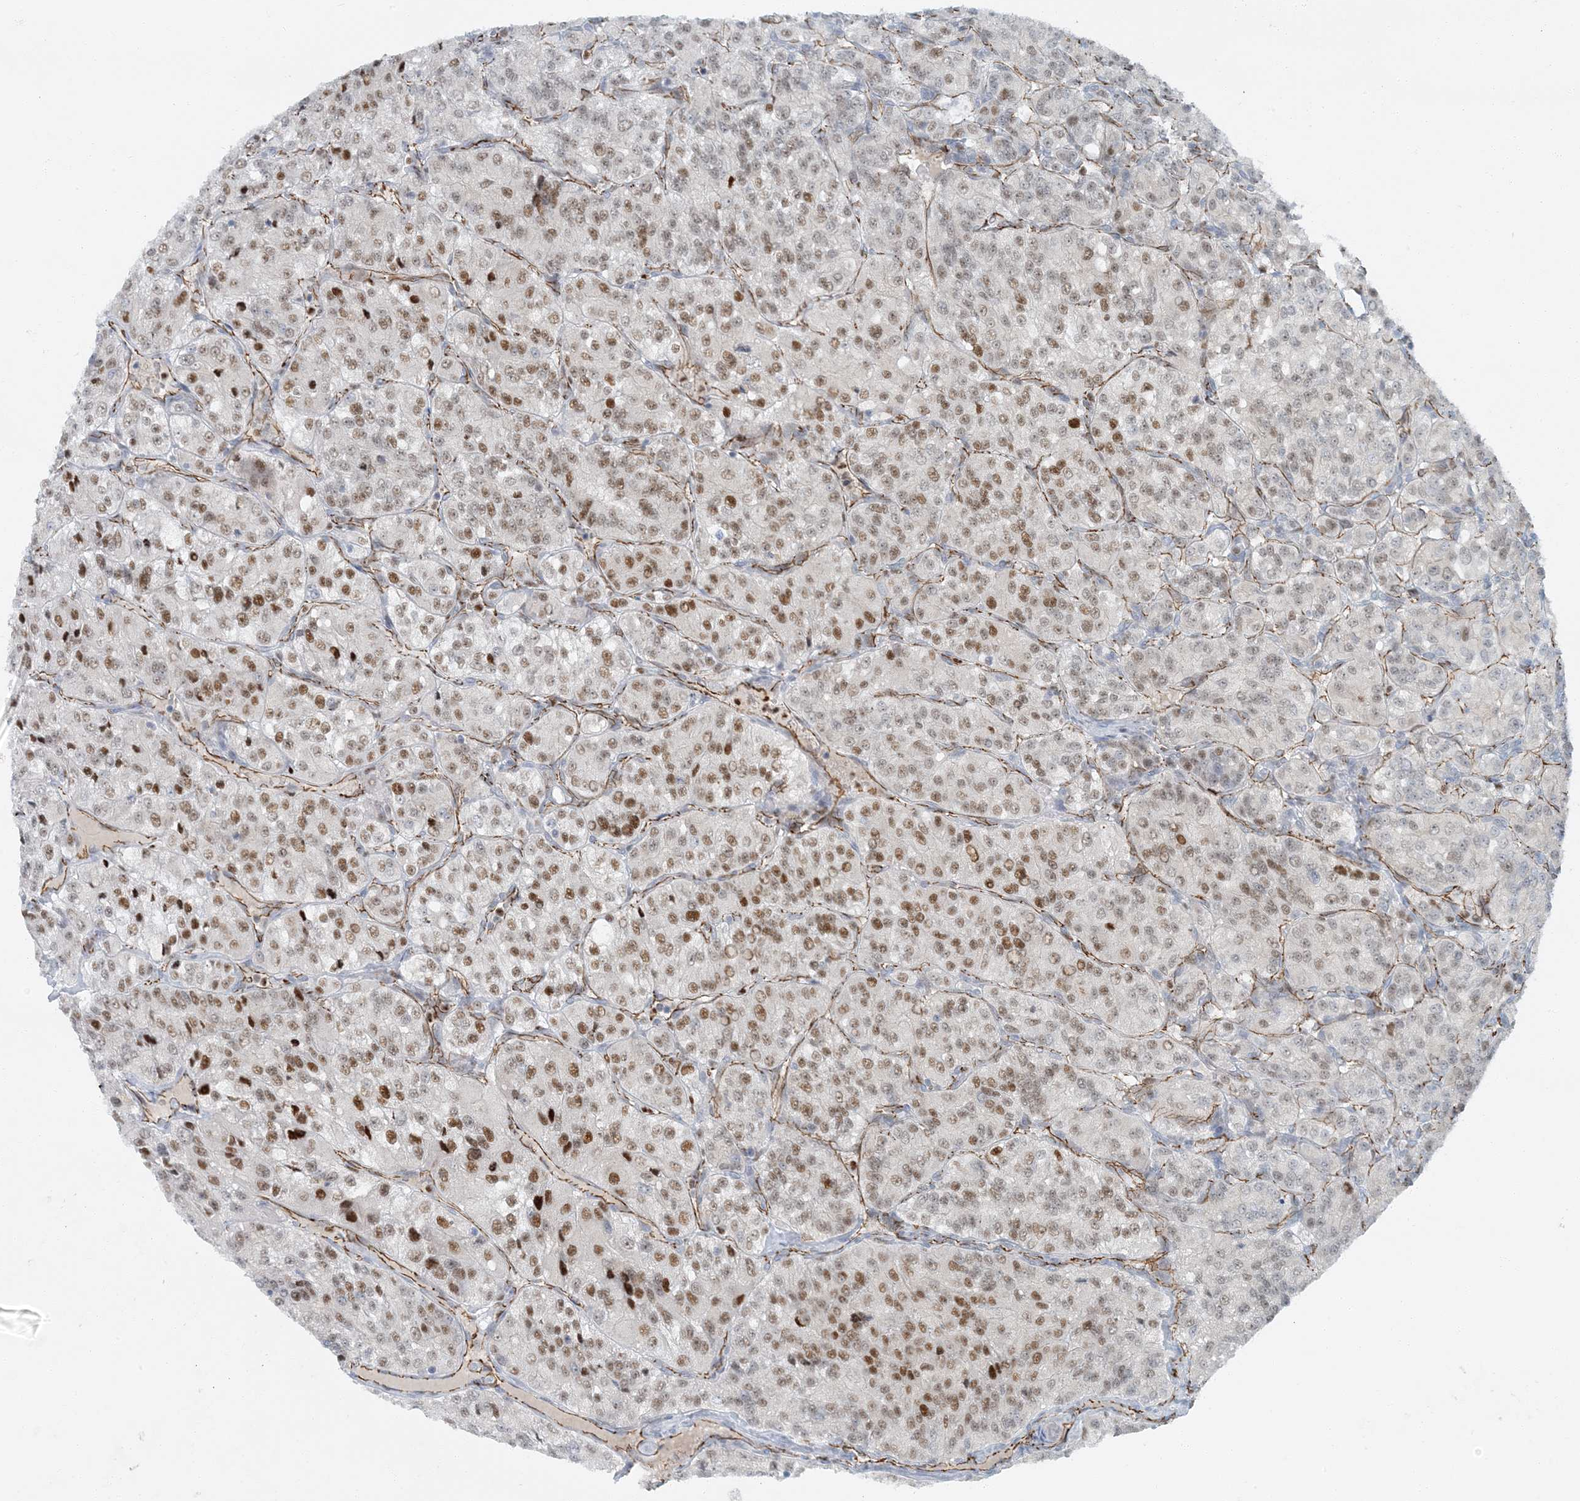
{"staining": {"intensity": "moderate", "quantity": "25%-75%", "location": "nuclear"}, "tissue": "renal cancer", "cell_type": "Tumor cells", "image_type": "cancer", "snomed": [{"axis": "morphology", "description": "Adenocarcinoma, NOS"}, {"axis": "topography", "description": "Kidney"}], "caption": "Immunohistochemical staining of human renal cancer (adenocarcinoma) exhibits medium levels of moderate nuclear protein positivity in about 25%-75% of tumor cells.", "gene": "AK9", "patient": {"sex": "female", "age": 63}}